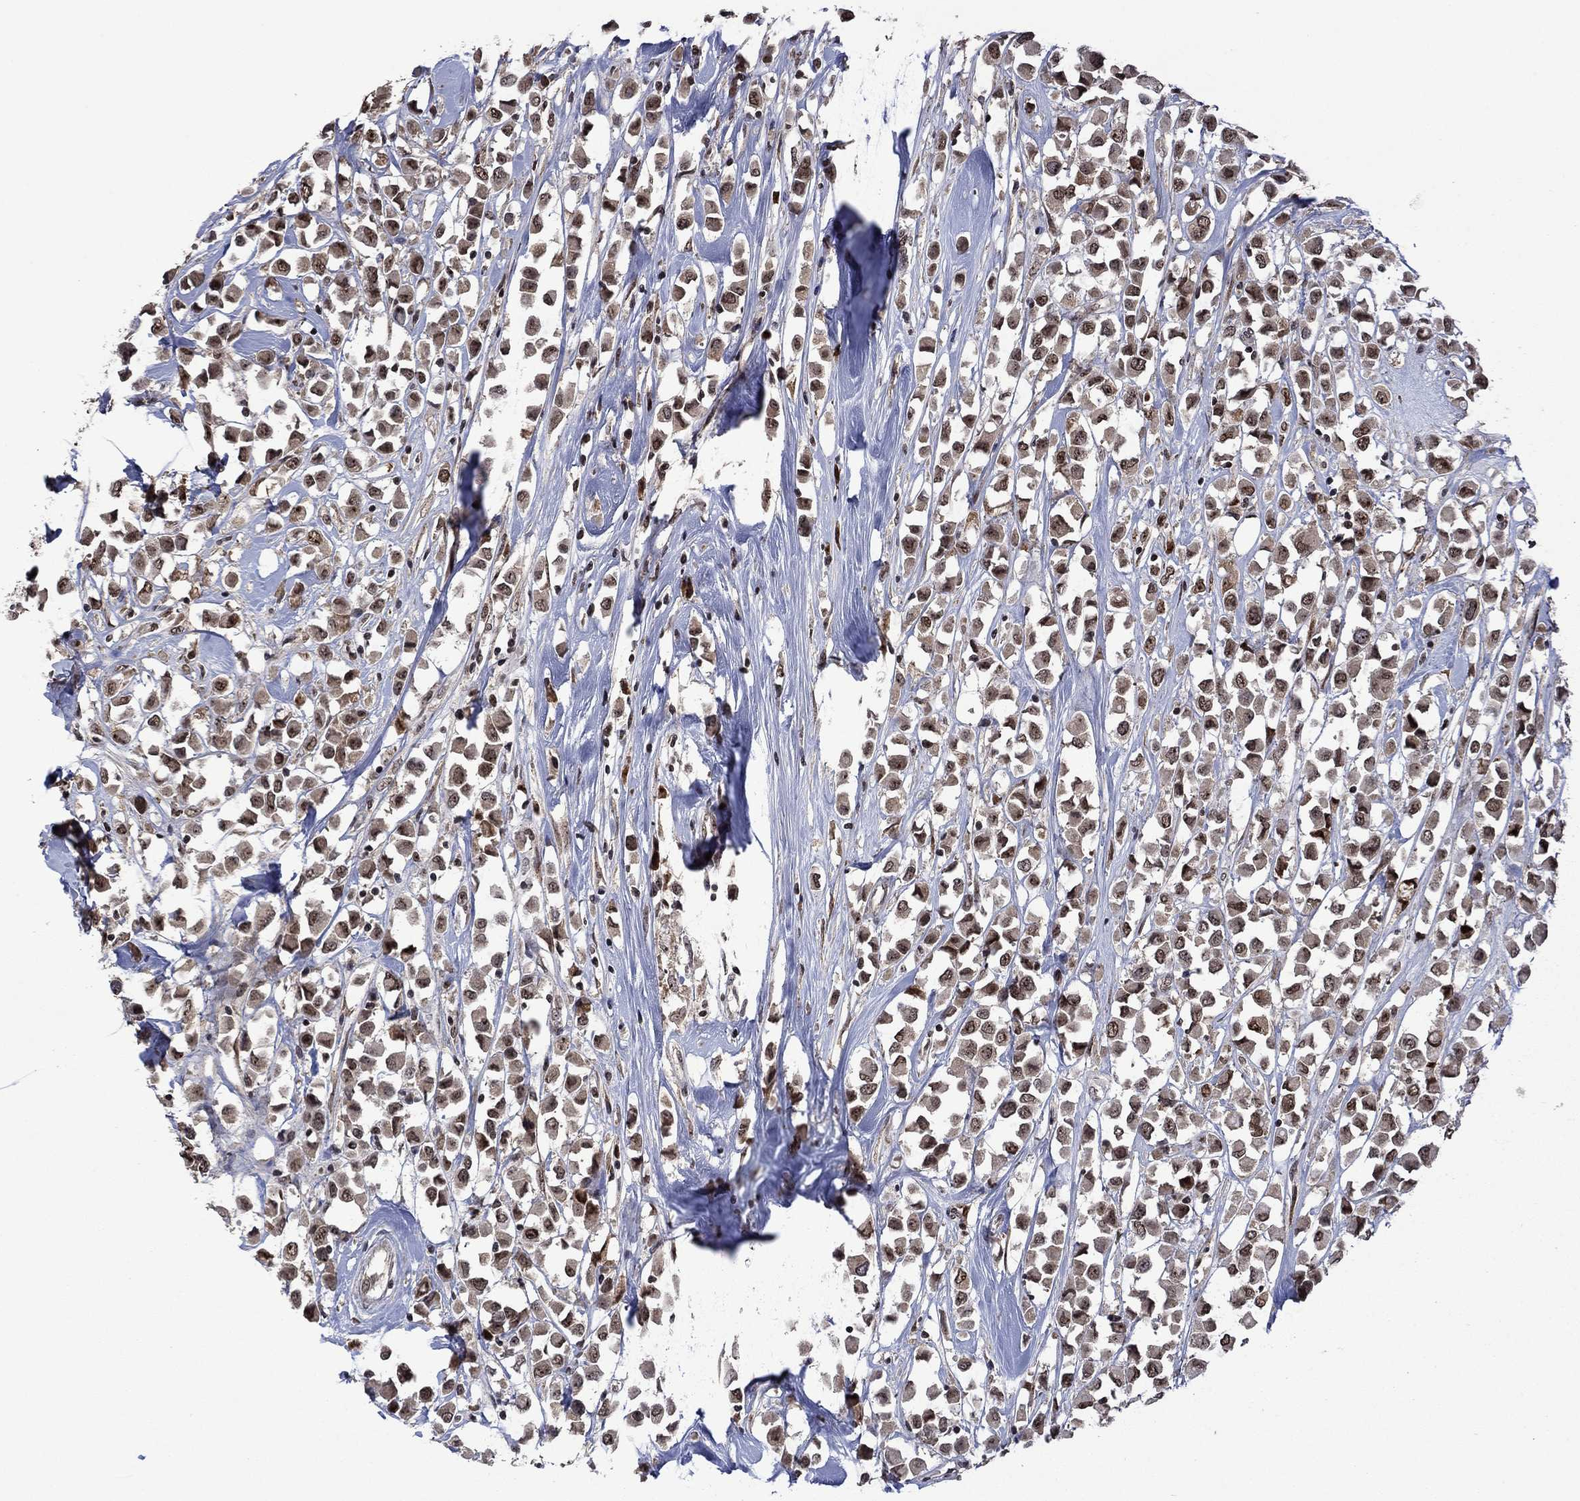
{"staining": {"intensity": "moderate", "quantity": "25%-75%", "location": "nuclear"}, "tissue": "breast cancer", "cell_type": "Tumor cells", "image_type": "cancer", "snomed": [{"axis": "morphology", "description": "Duct carcinoma"}, {"axis": "topography", "description": "Breast"}], "caption": "Breast cancer stained with a protein marker reveals moderate staining in tumor cells.", "gene": "FBL", "patient": {"sex": "female", "age": 61}}